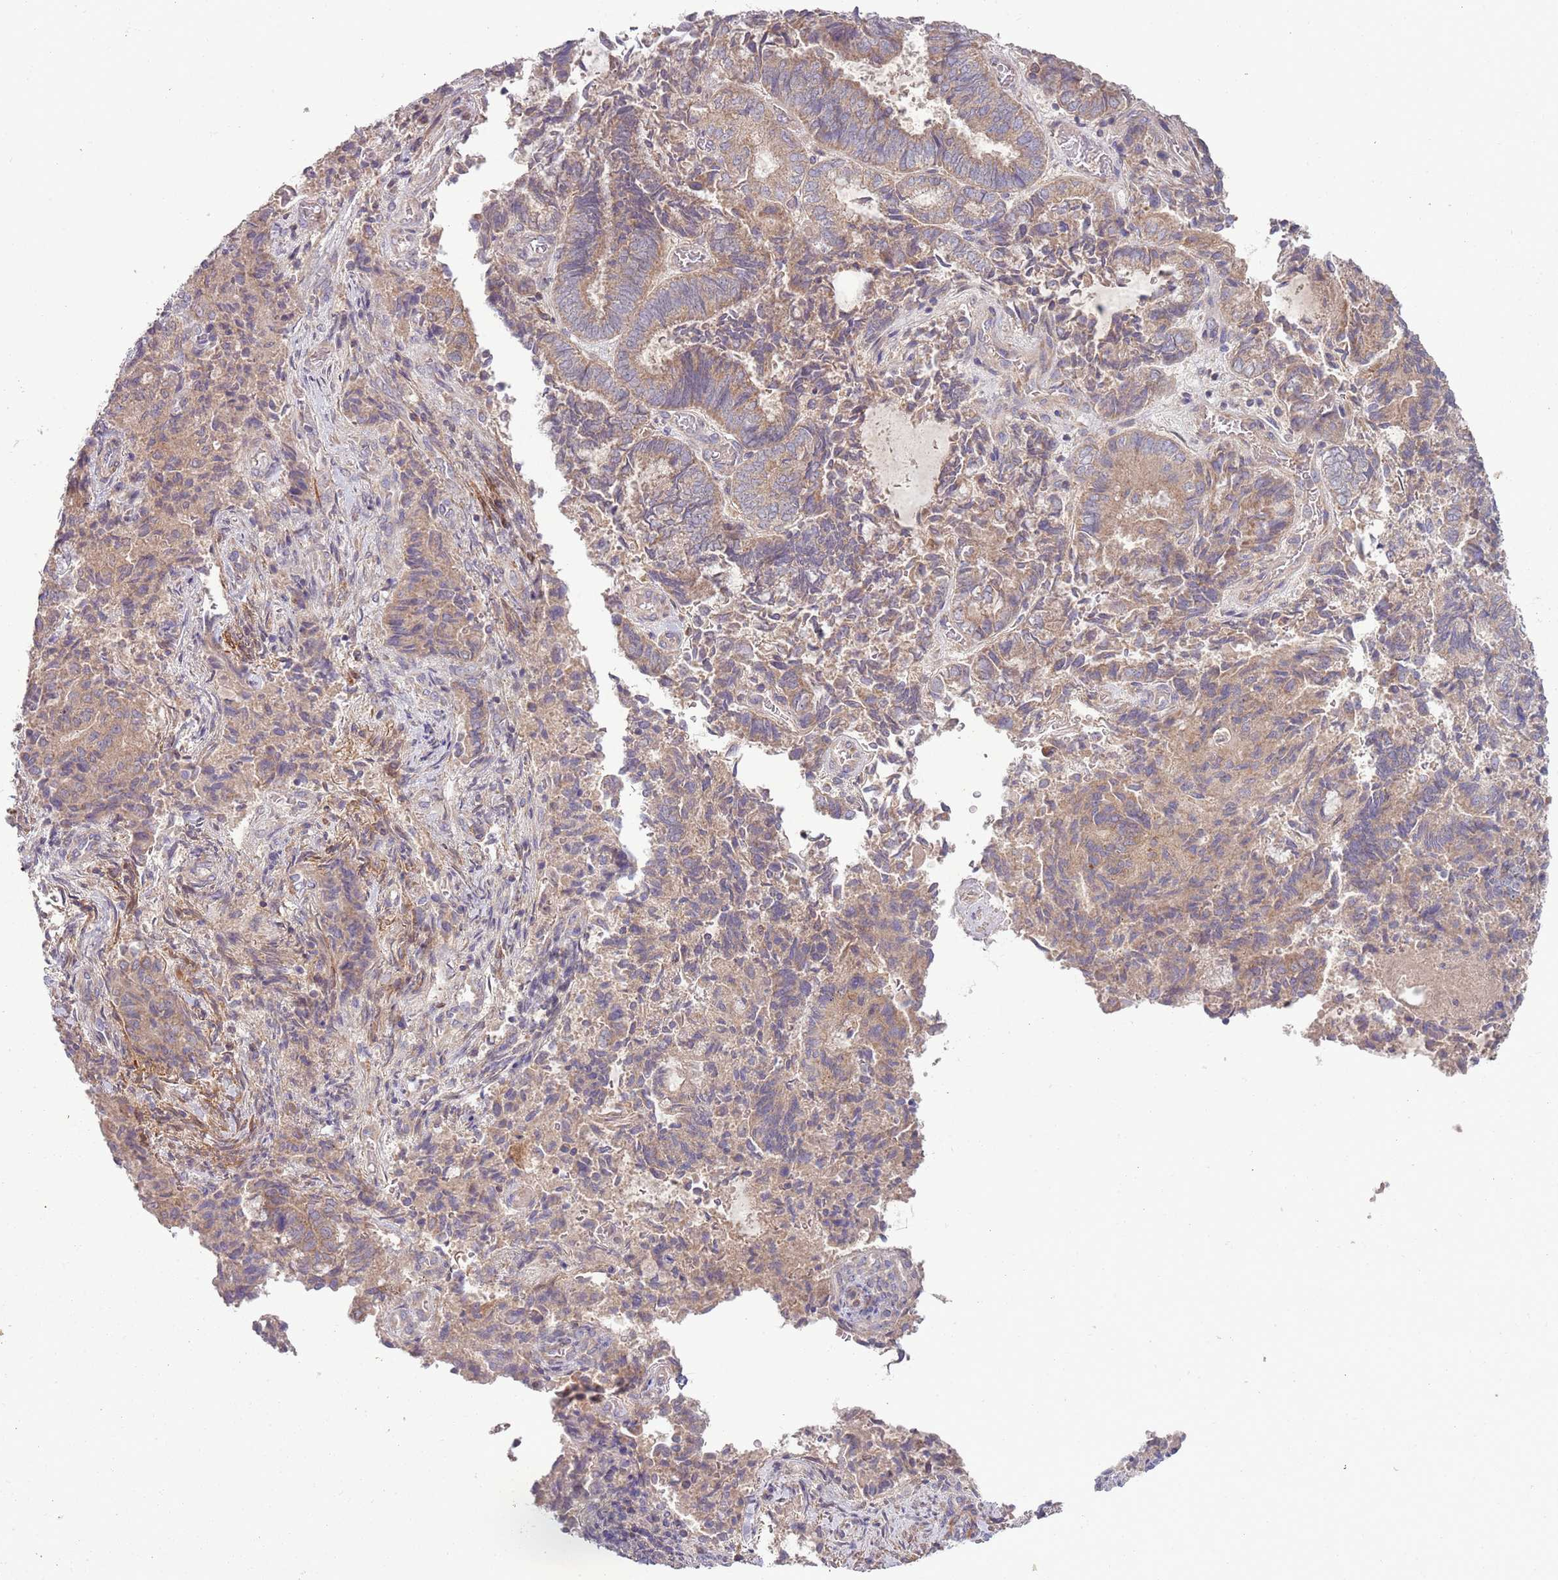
{"staining": {"intensity": "moderate", "quantity": ">75%", "location": "cytoplasmic/membranous"}, "tissue": "endometrial cancer", "cell_type": "Tumor cells", "image_type": "cancer", "snomed": [{"axis": "morphology", "description": "Adenocarcinoma, NOS"}, {"axis": "topography", "description": "Endometrium"}], "caption": "IHC micrograph of endometrial cancer (adenocarcinoma) stained for a protein (brown), which exhibits medium levels of moderate cytoplasmic/membranous expression in about >75% of tumor cells.", "gene": "DTD2", "patient": {"sex": "female", "age": 80}}